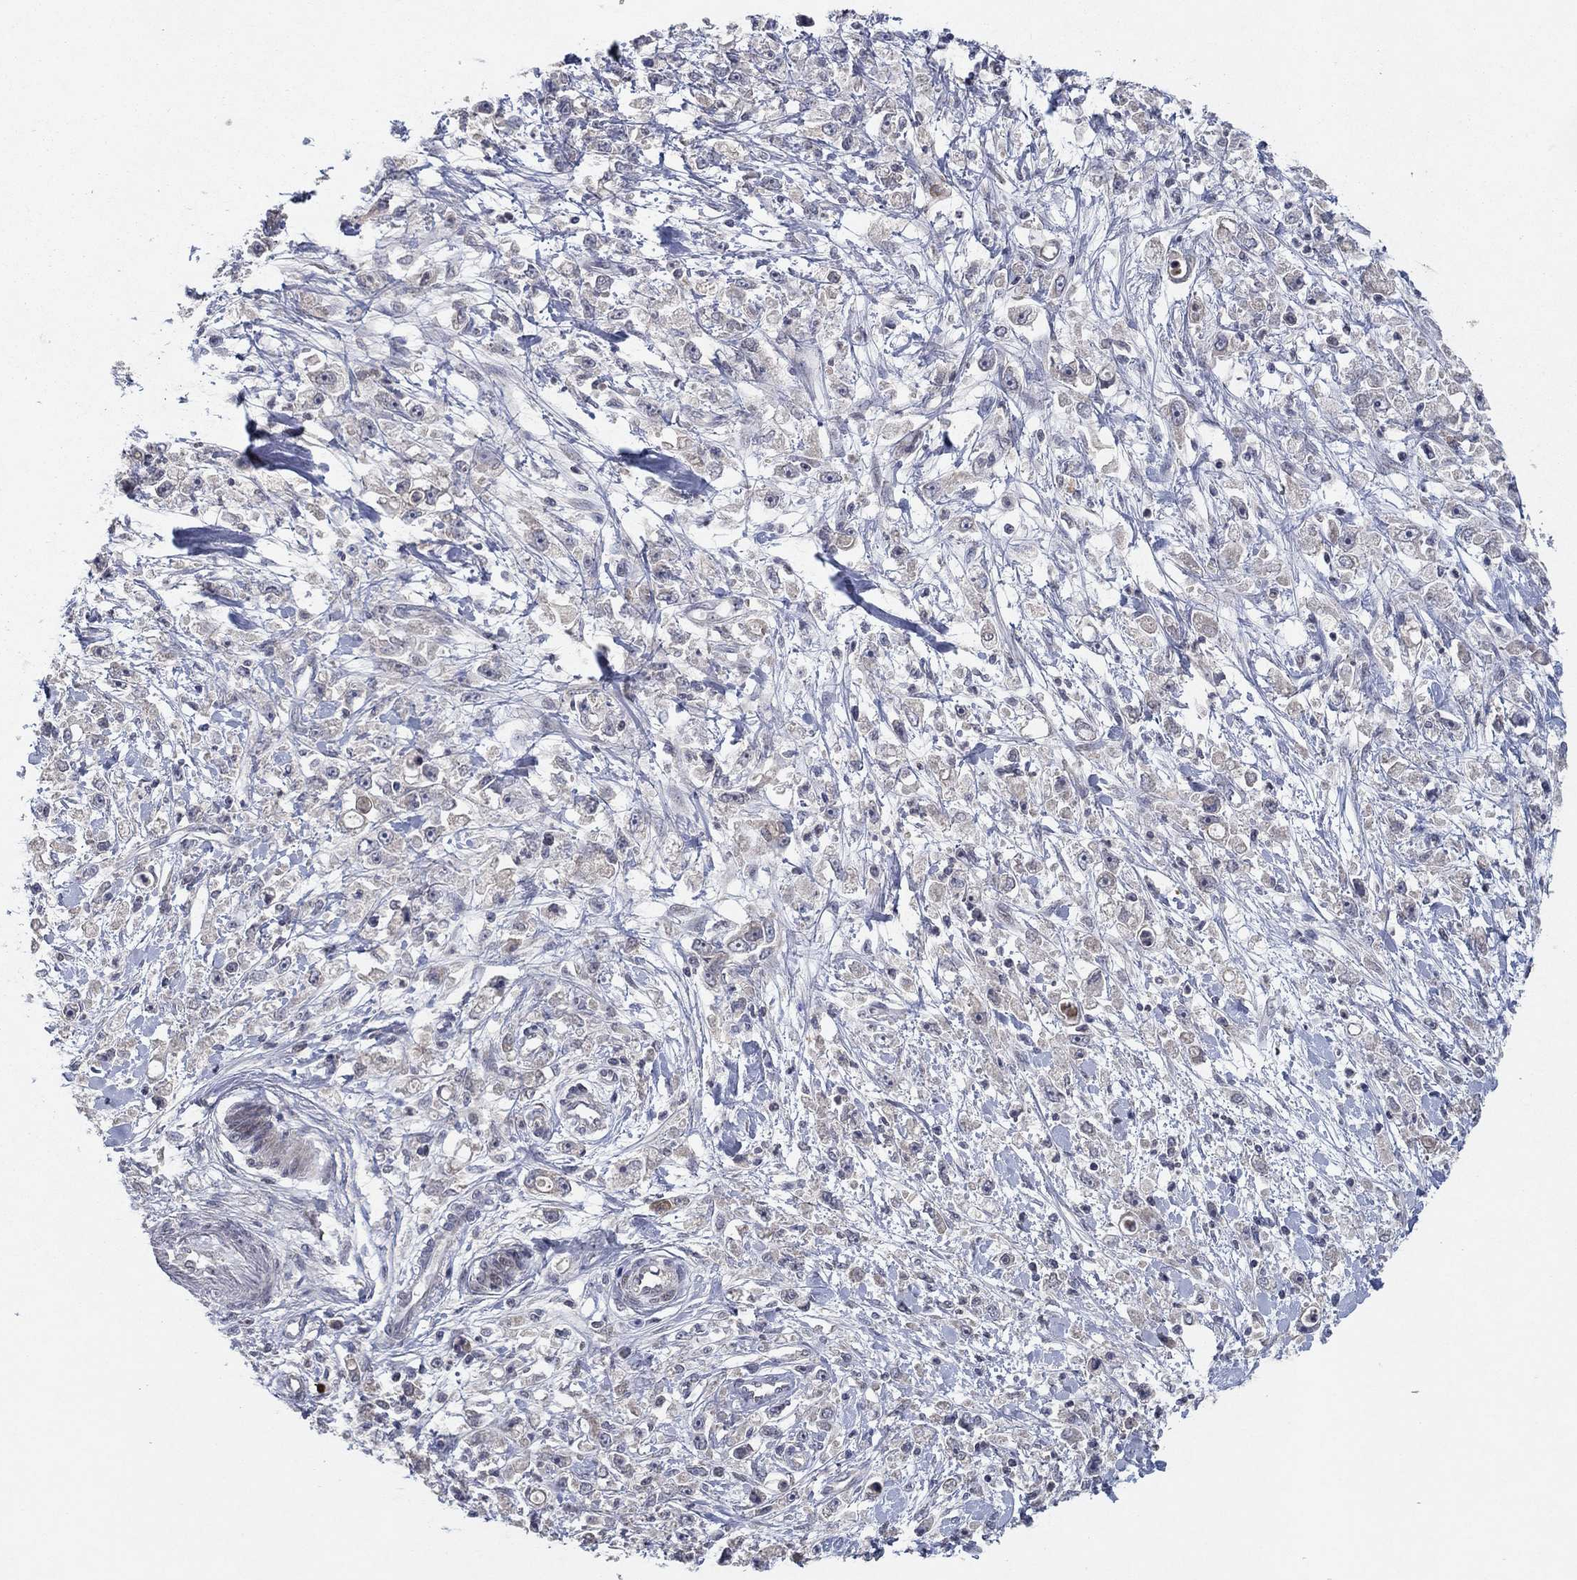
{"staining": {"intensity": "negative", "quantity": "none", "location": "none"}, "tissue": "stomach cancer", "cell_type": "Tumor cells", "image_type": "cancer", "snomed": [{"axis": "morphology", "description": "Adenocarcinoma, NOS"}, {"axis": "topography", "description": "Stomach"}], "caption": "Protein analysis of stomach cancer reveals no significant positivity in tumor cells.", "gene": "IL4", "patient": {"sex": "female", "age": 59}}